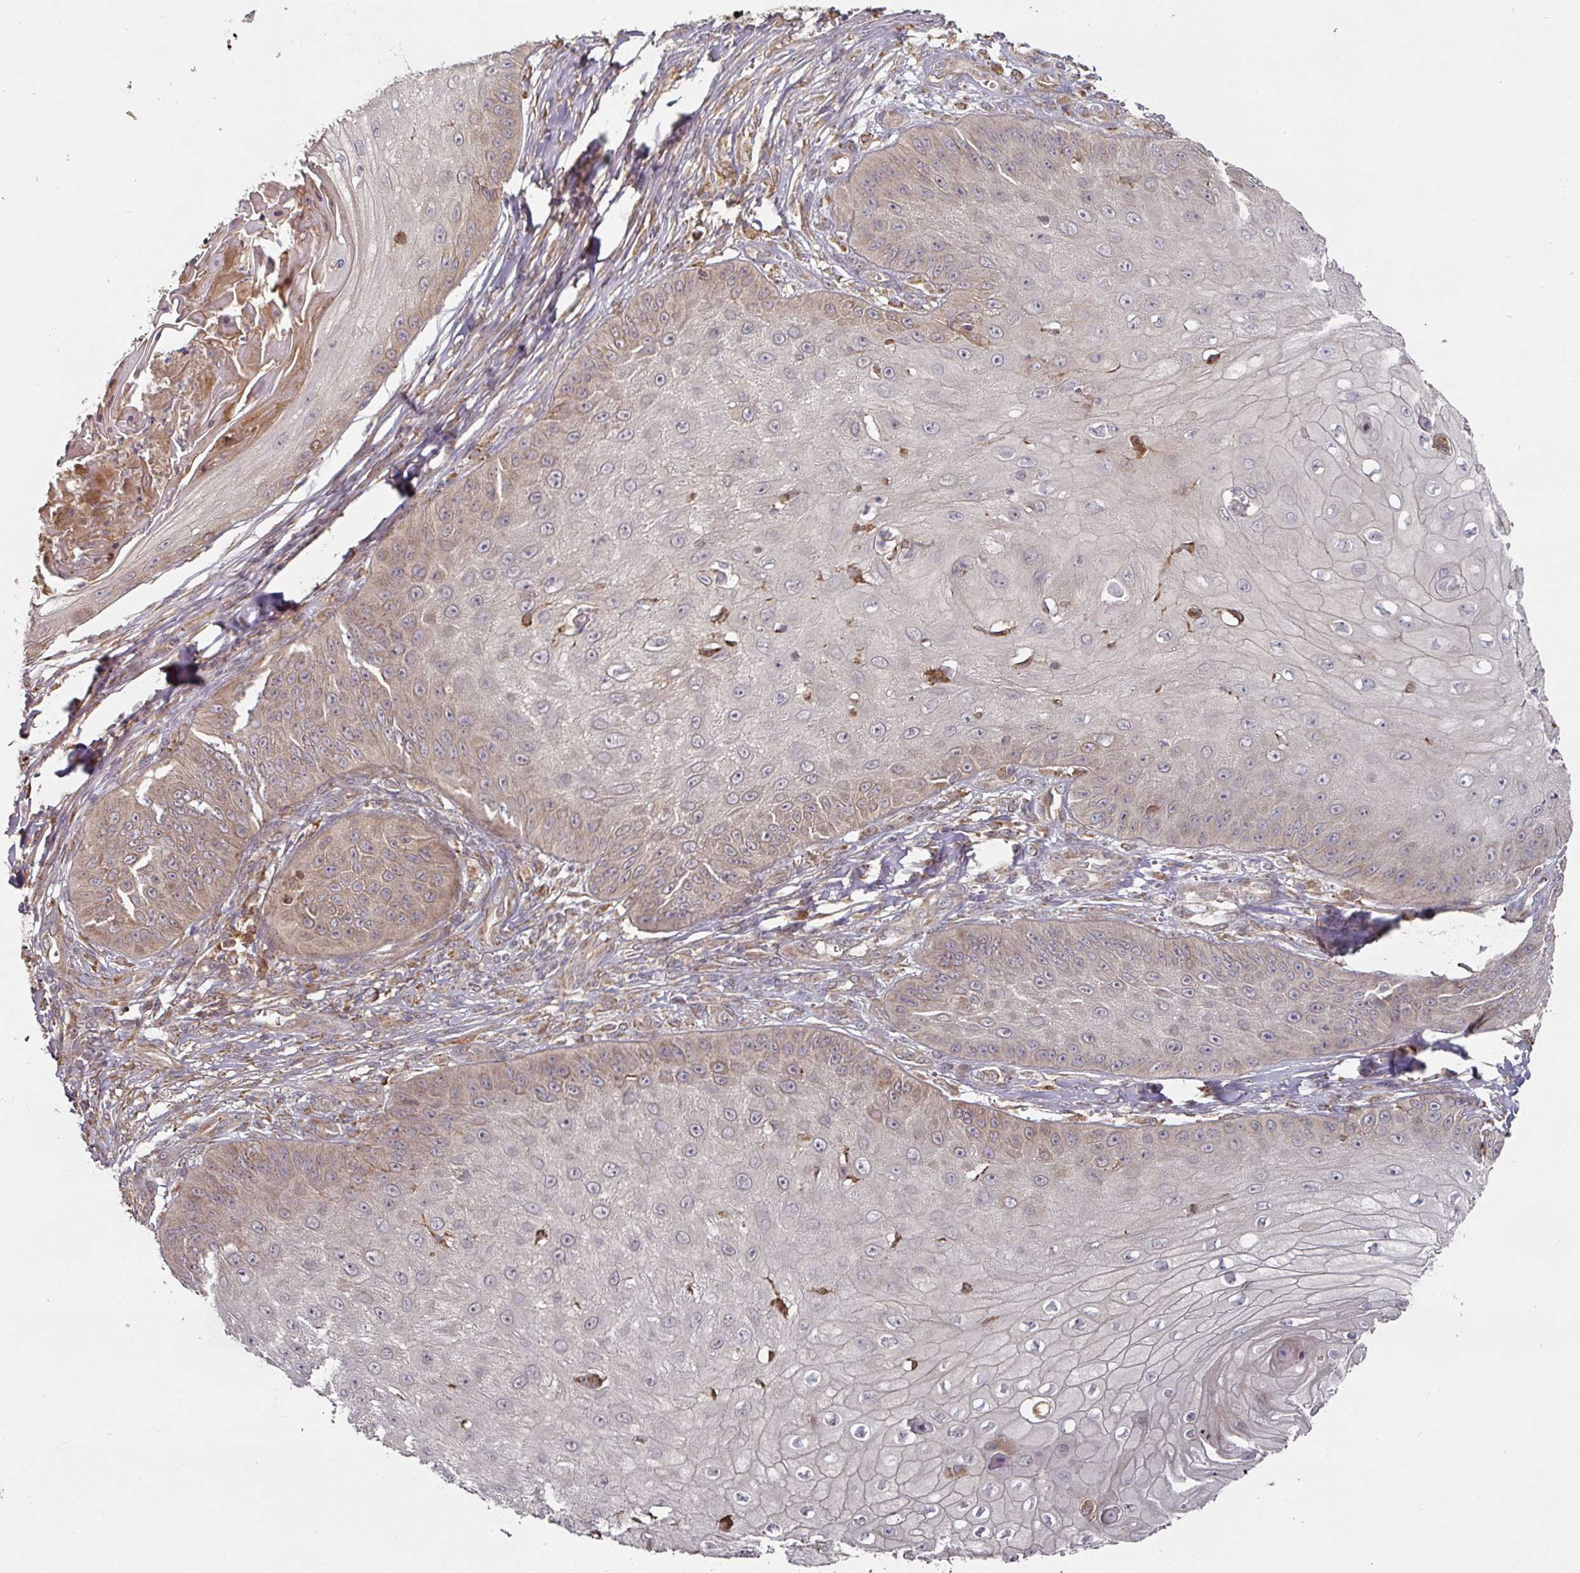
{"staining": {"intensity": "weak", "quantity": "25%-75%", "location": "cytoplasmic/membranous"}, "tissue": "skin cancer", "cell_type": "Tumor cells", "image_type": "cancer", "snomed": [{"axis": "morphology", "description": "Squamous cell carcinoma, NOS"}, {"axis": "topography", "description": "Skin"}], "caption": "Immunohistochemistry image of neoplastic tissue: human skin squamous cell carcinoma stained using immunohistochemistry exhibits low levels of weak protein expression localized specifically in the cytoplasmic/membranous of tumor cells, appearing as a cytoplasmic/membranous brown color.", "gene": "CEP95", "patient": {"sex": "male", "age": 70}}